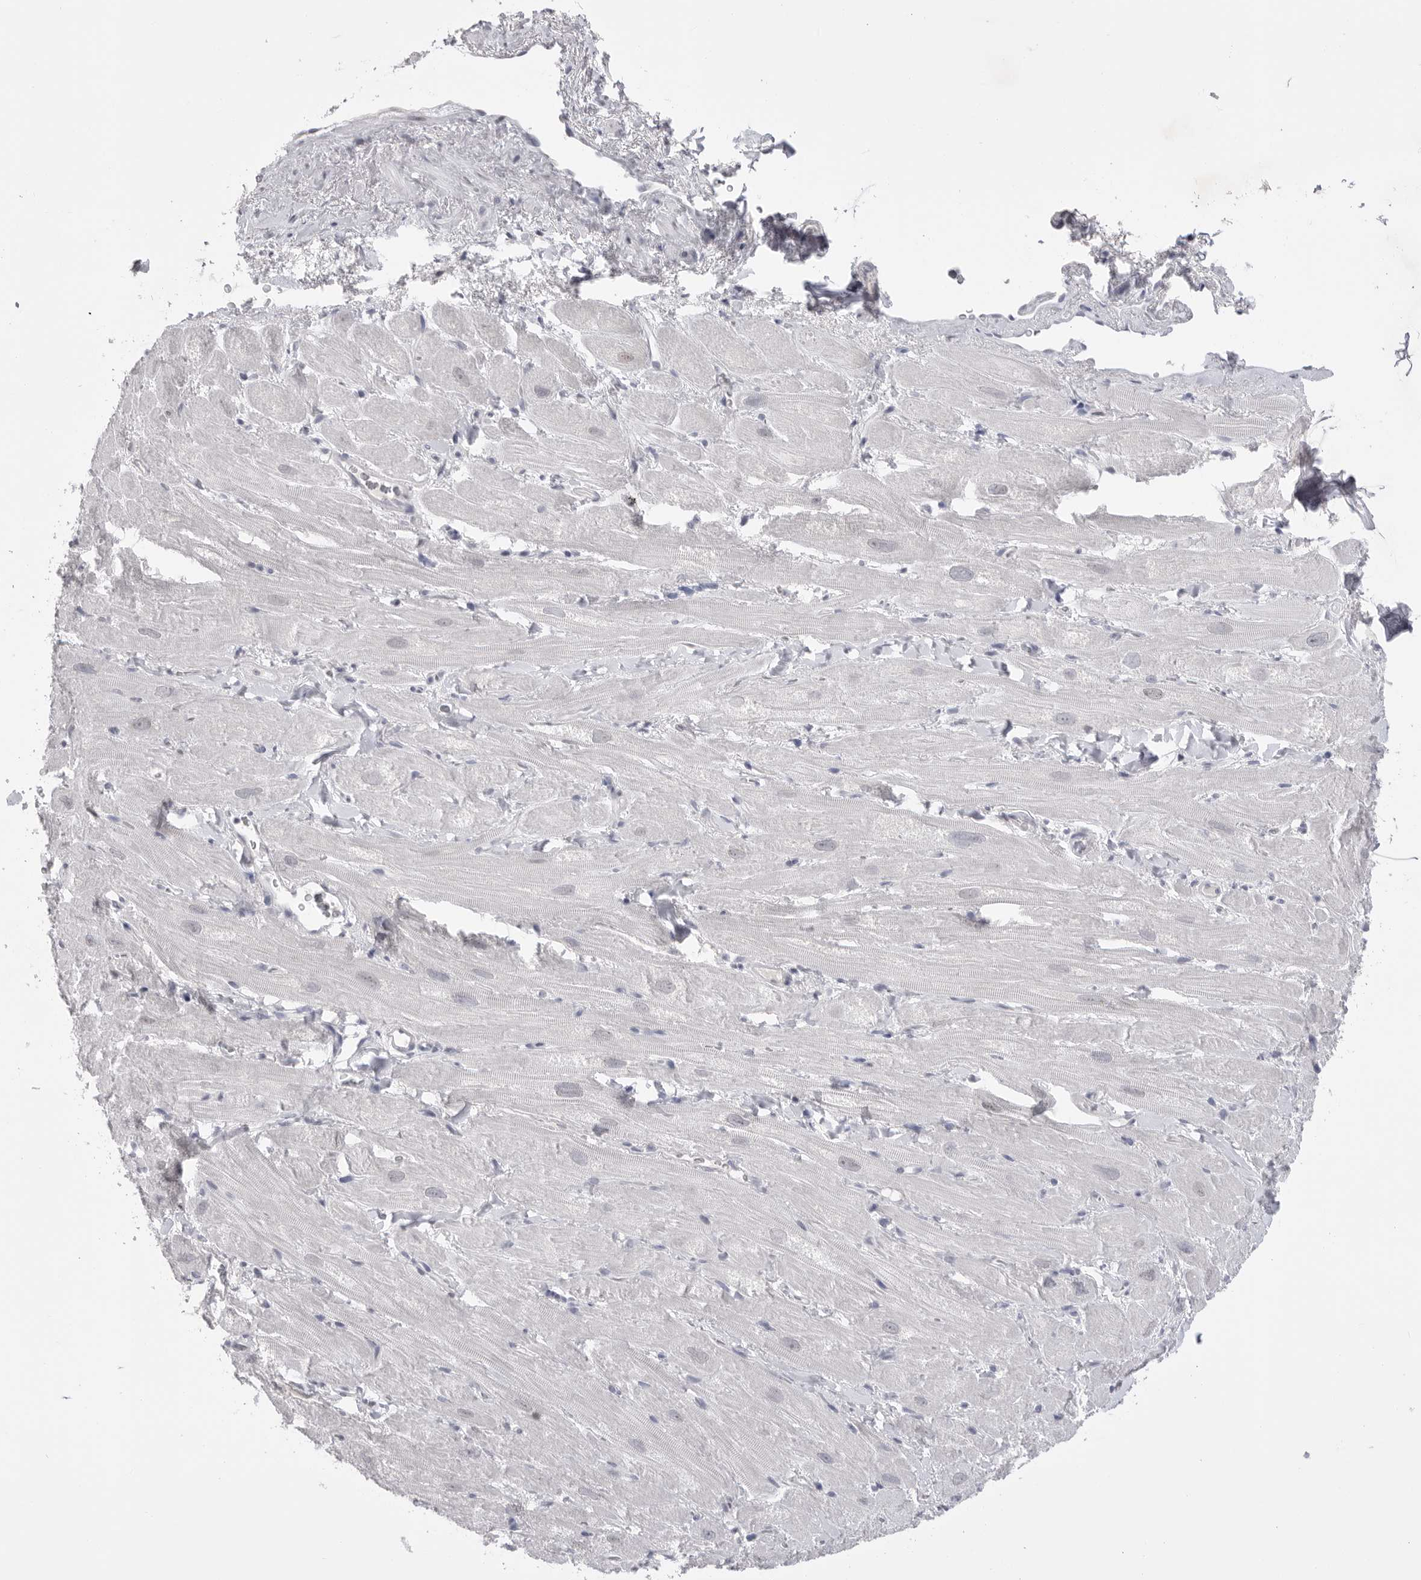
{"staining": {"intensity": "weak", "quantity": "<25%", "location": "cytoplasmic/membranous"}, "tissue": "heart muscle", "cell_type": "Cardiomyocytes", "image_type": "normal", "snomed": [{"axis": "morphology", "description": "Normal tissue, NOS"}, {"axis": "topography", "description": "Heart"}], "caption": "Histopathology image shows no significant protein expression in cardiomyocytes of normal heart muscle.", "gene": "ZBTB7B", "patient": {"sex": "male", "age": 49}}